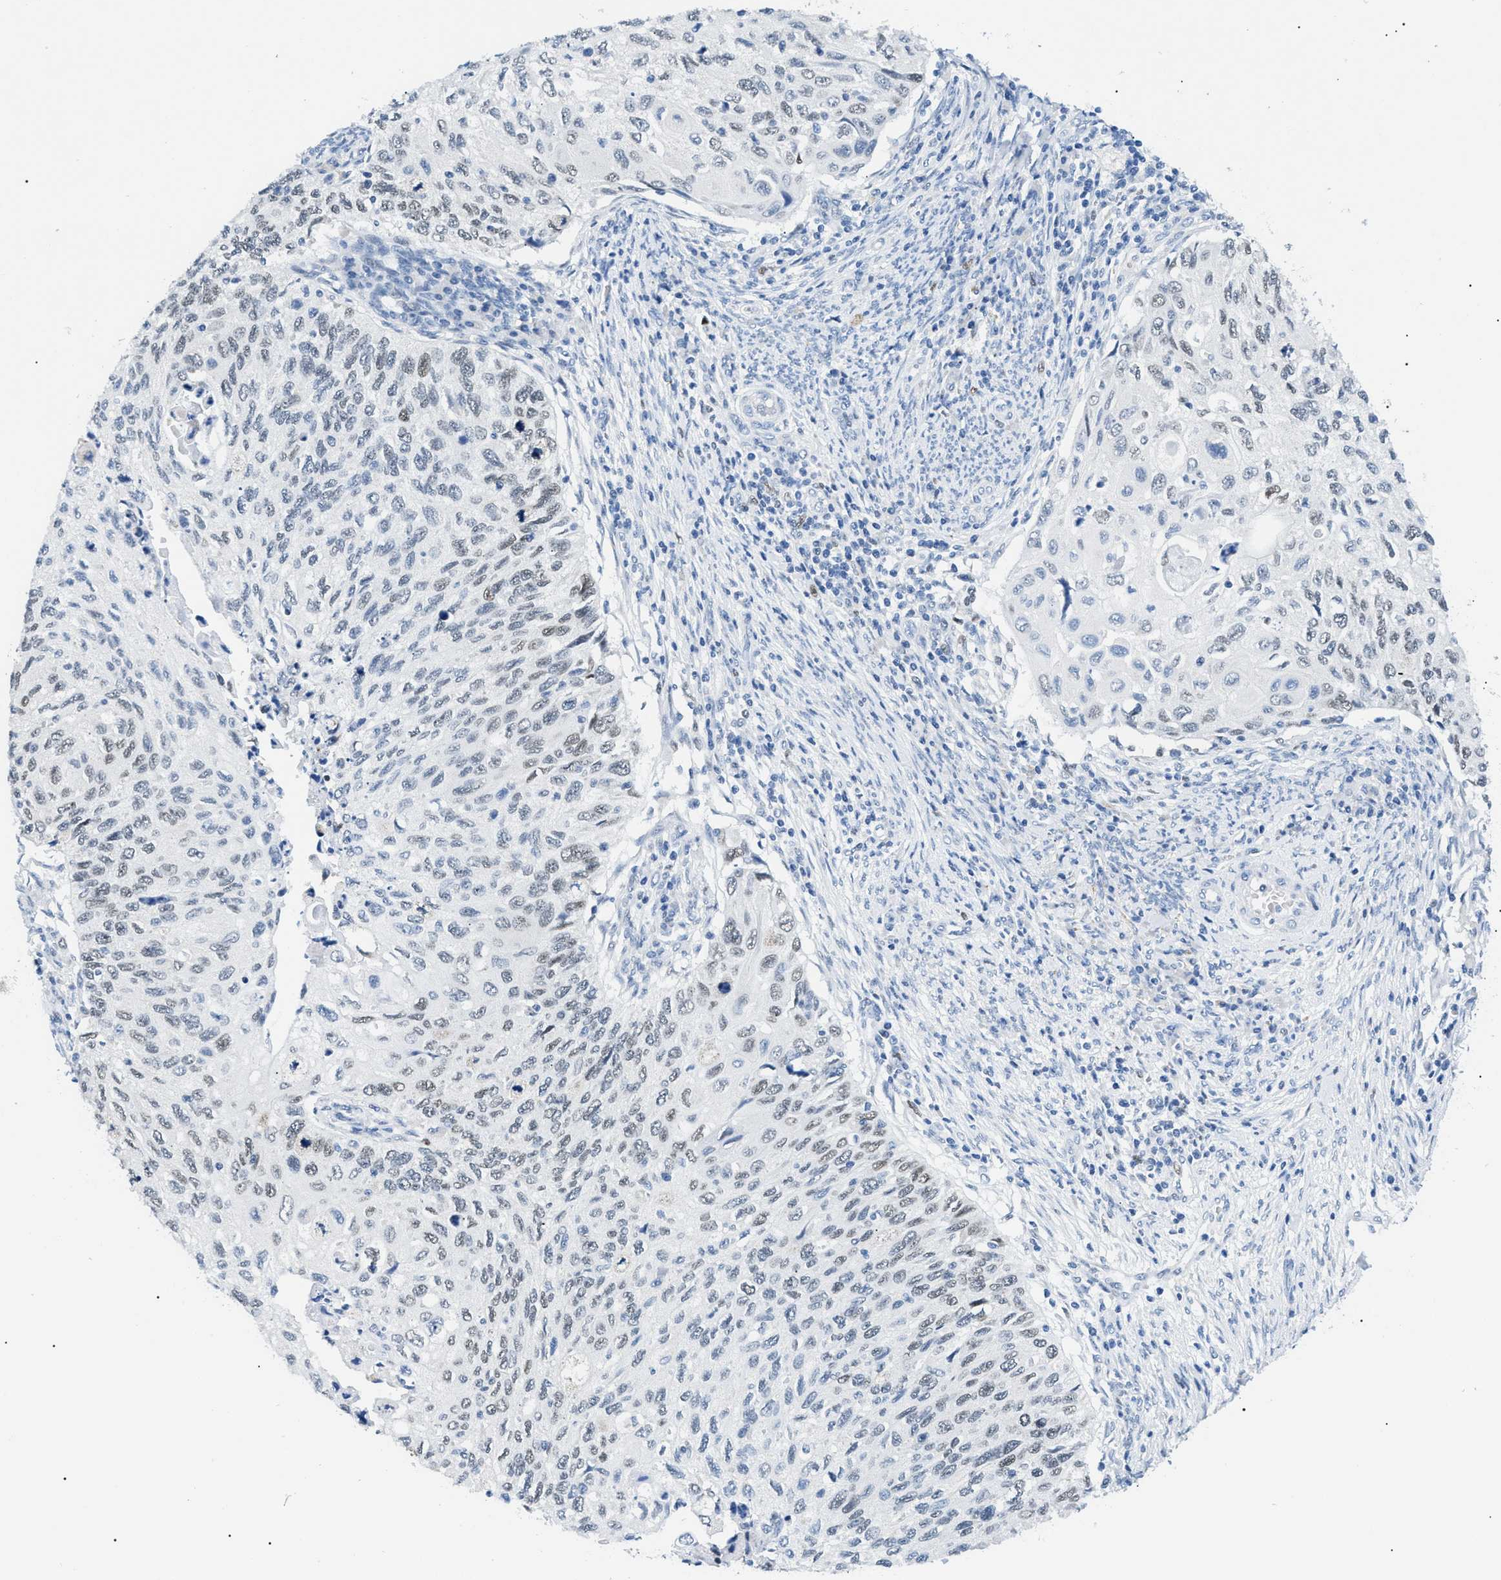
{"staining": {"intensity": "weak", "quantity": ">75%", "location": "nuclear"}, "tissue": "cervical cancer", "cell_type": "Tumor cells", "image_type": "cancer", "snomed": [{"axis": "morphology", "description": "Squamous cell carcinoma, NOS"}, {"axis": "topography", "description": "Cervix"}], "caption": "Brown immunohistochemical staining in cervical squamous cell carcinoma exhibits weak nuclear staining in about >75% of tumor cells. (DAB (3,3'-diaminobenzidine) IHC, brown staining for protein, blue staining for nuclei).", "gene": "SMARCC1", "patient": {"sex": "female", "age": 70}}